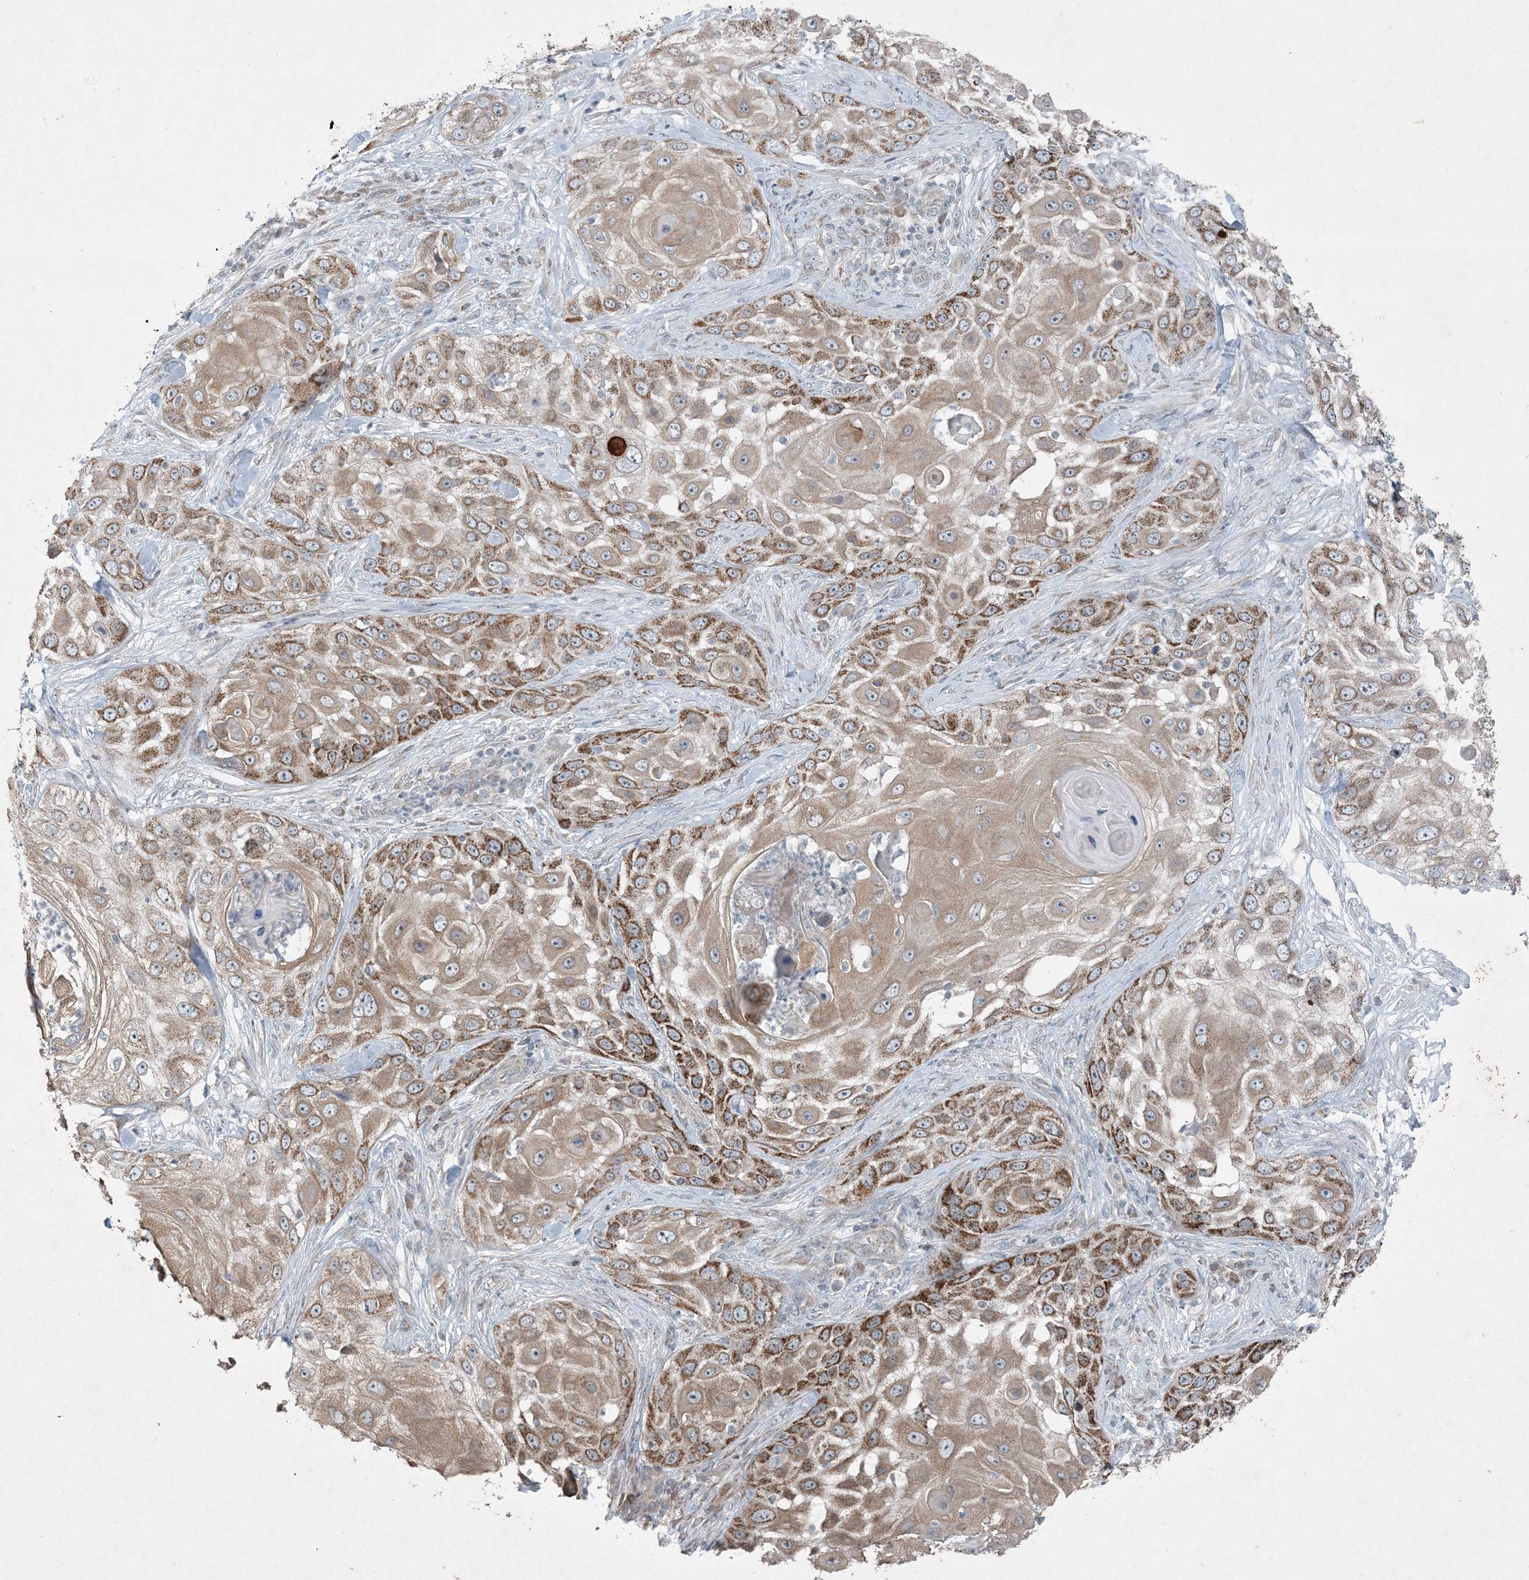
{"staining": {"intensity": "strong", "quantity": "25%-75%", "location": "cytoplasmic/membranous"}, "tissue": "skin cancer", "cell_type": "Tumor cells", "image_type": "cancer", "snomed": [{"axis": "morphology", "description": "Squamous cell carcinoma, NOS"}, {"axis": "topography", "description": "Skin"}], "caption": "Squamous cell carcinoma (skin) stained with DAB (3,3'-diaminobenzidine) IHC displays high levels of strong cytoplasmic/membranous staining in approximately 25%-75% of tumor cells.", "gene": "PC", "patient": {"sex": "female", "age": 44}}